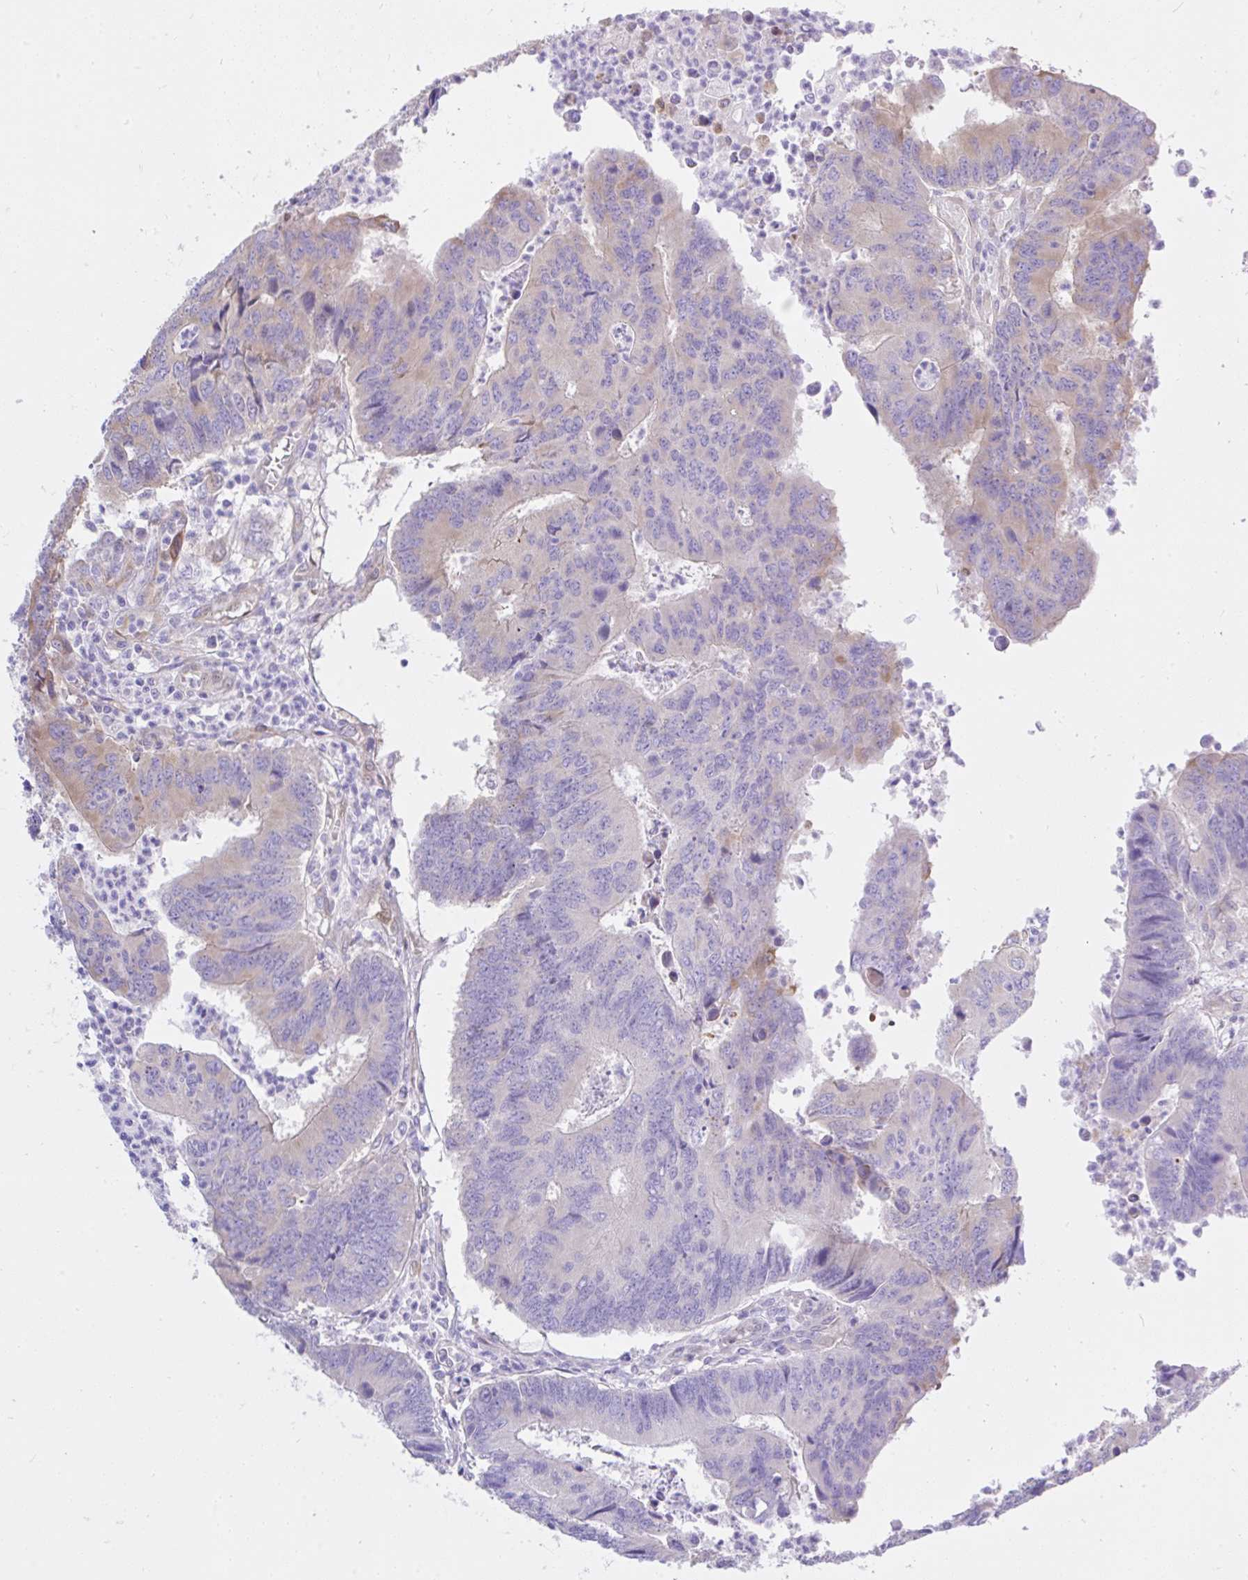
{"staining": {"intensity": "negative", "quantity": "none", "location": "none"}, "tissue": "colorectal cancer", "cell_type": "Tumor cells", "image_type": "cancer", "snomed": [{"axis": "morphology", "description": "Adenocarcinoma, NOS"}, {"axis": "topography", "description": "Colon"}], "caption": "This is an immunohistochemistry photomicrograph of adenocarcinoma (colorectal). There is no positivity in tumor cells.", "gene": "EEF1A2", "patient": {"sex": "female", "age": 67}}